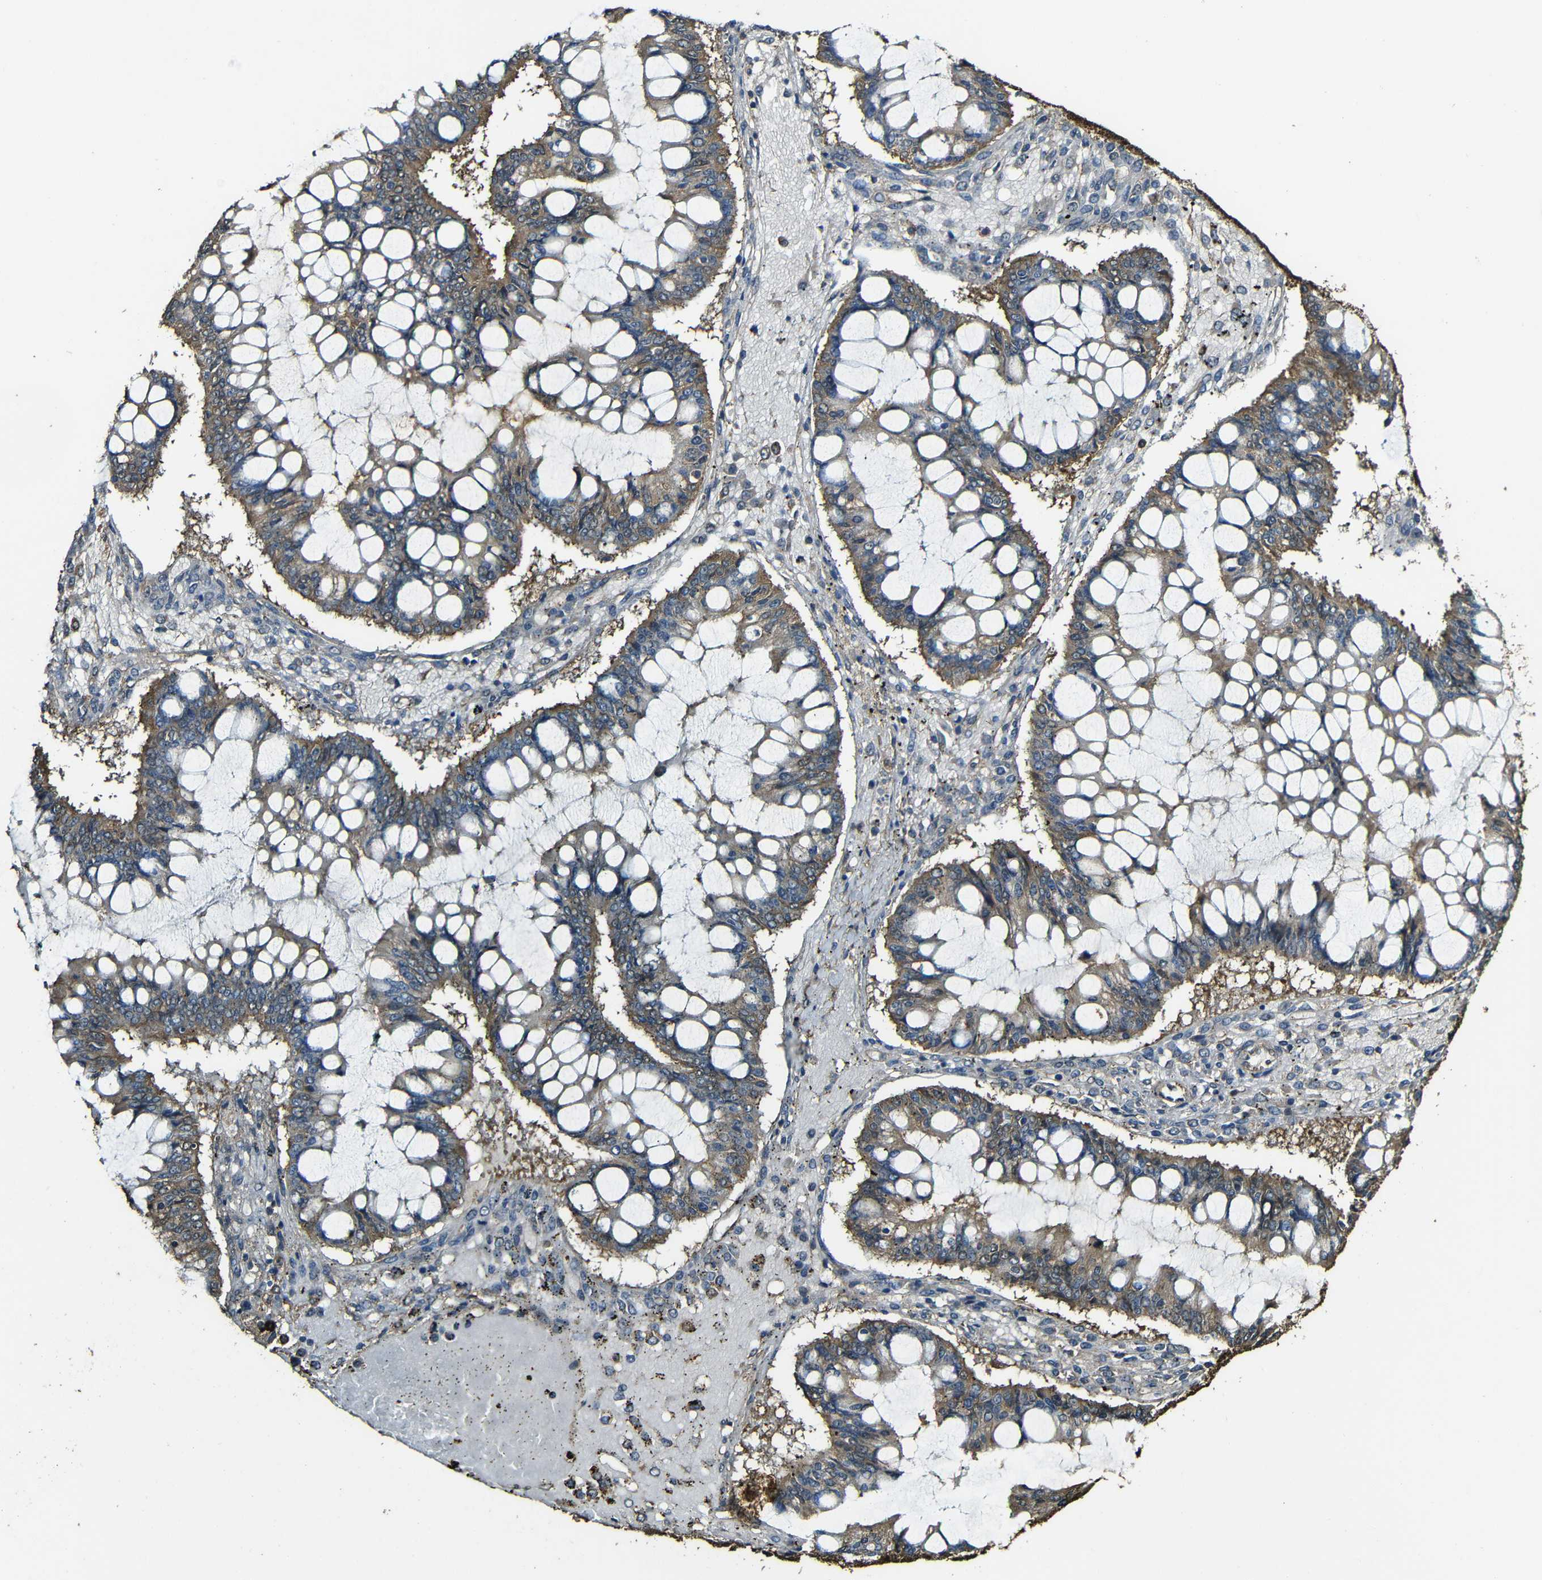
{"staining": {"intensity": "moderate", "quantity": ">75%", "location": "cytoplasmic/membranous"}, "tissue": "ovarian cancer", "cell_type": "Tumor cells", "image_type": "cancer", "snomed": [{"axis": "morphology", "description": "Cystadenocarcinoma, mucinous, NOS"}, {"axis": "topography", "description": "Ovary"}], "caption": "Tumor cells reveal moderate cytoplasmic/membranous expression in about >75% of cells in ovarian cancer.", "gene": "CASP8", "patient": {"sex": "female", "age": 73}}